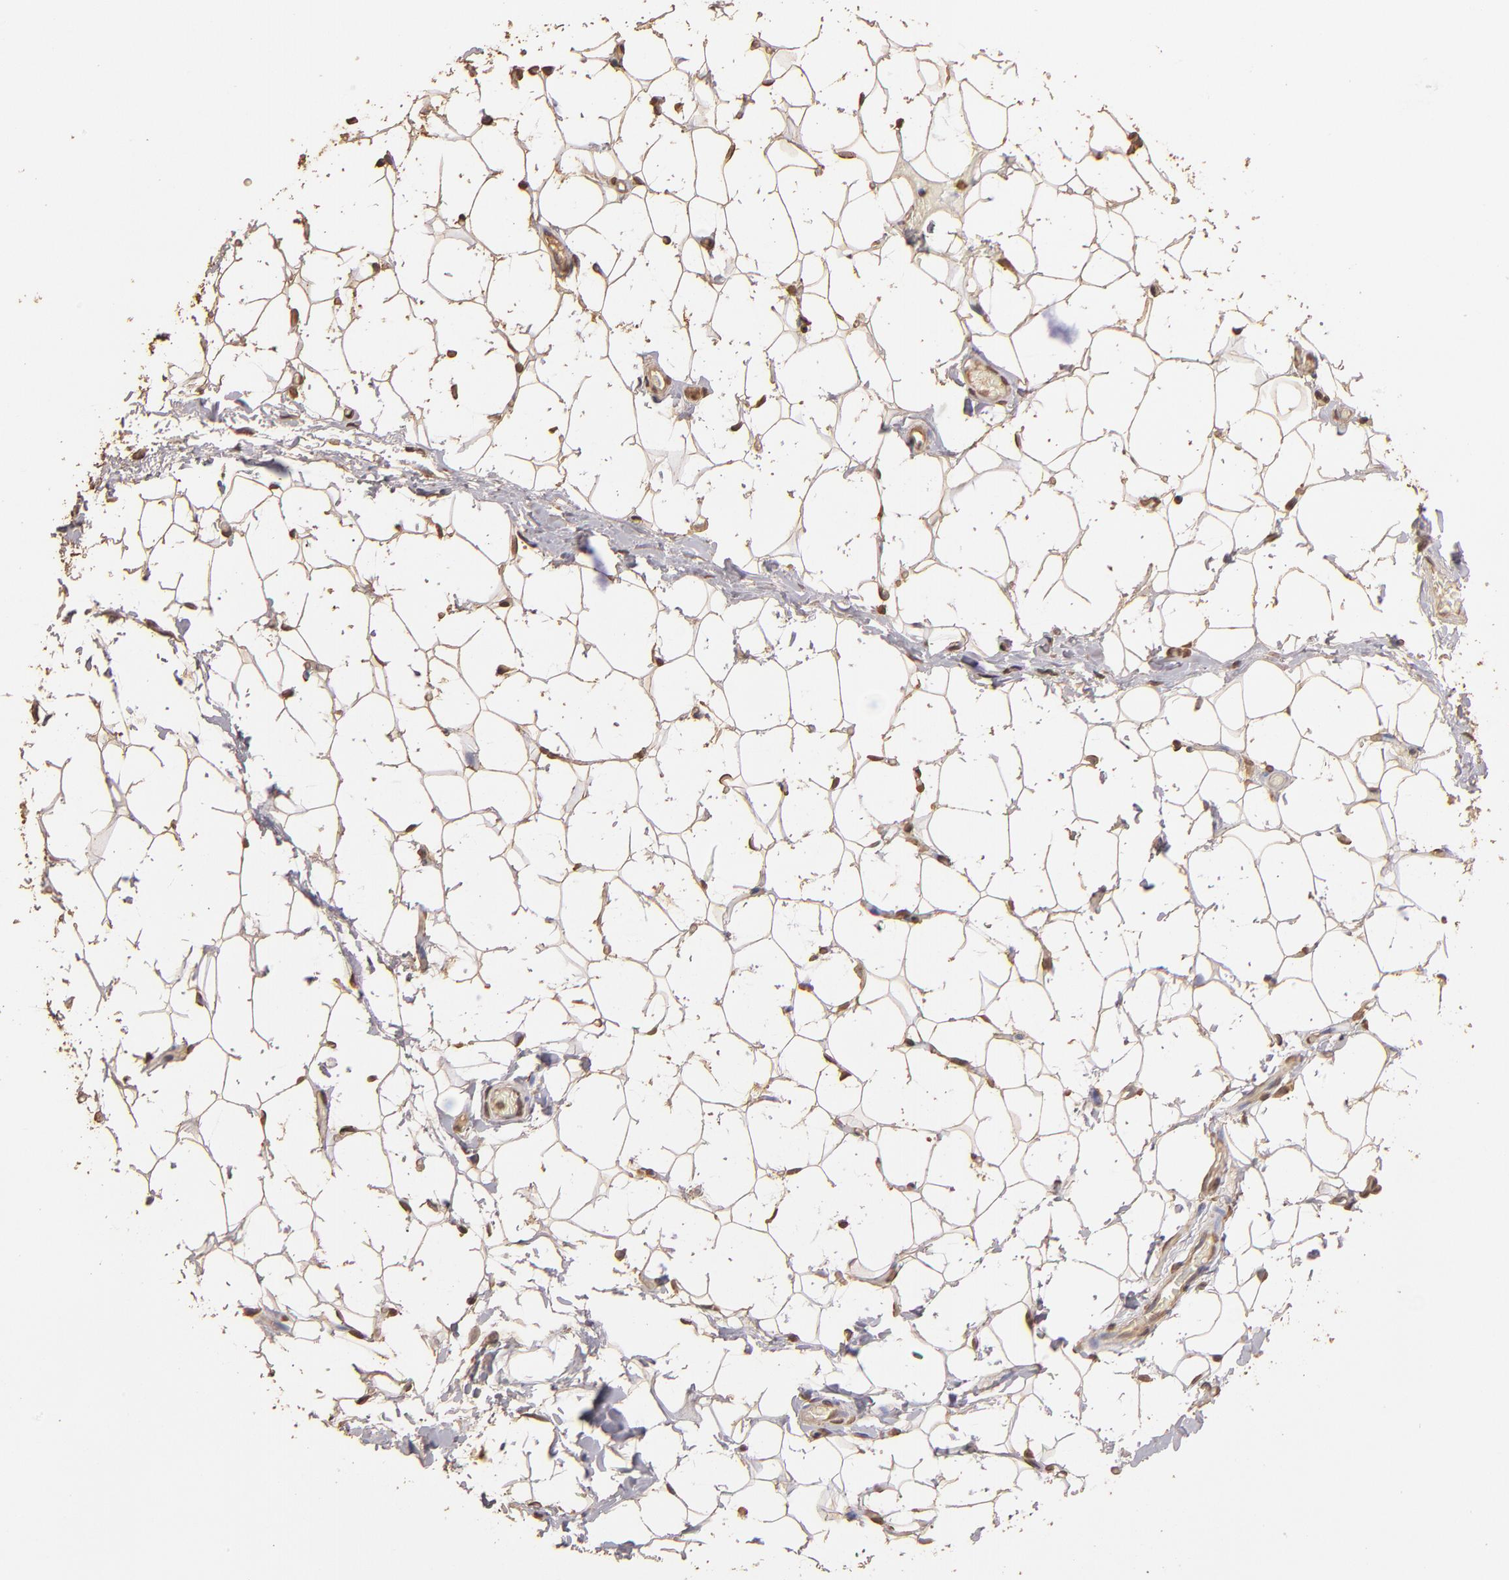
{"staining": {"intensity": "weak", "quantity": ">75%", "location": "cytoplasmic/membranous"}, "tissue": "adipose tissue", "cell_type": "Adipocytes", "image_type": "normal", "snomed": [{"axis": "morphology", "description": "Normal tissue, NOS"}, {"axis": "topography", "description": "Soft tissue"}], "caption": "Immunohistochemistry image of benign adipose tissue stained for a protein (brown), which demonstrates low levels of weak cytoplasmic/membranous positivity in approximately >75% of adipocytes.", "gene": "OPHN1", "patient": {"sex": "male", "age": 26}}